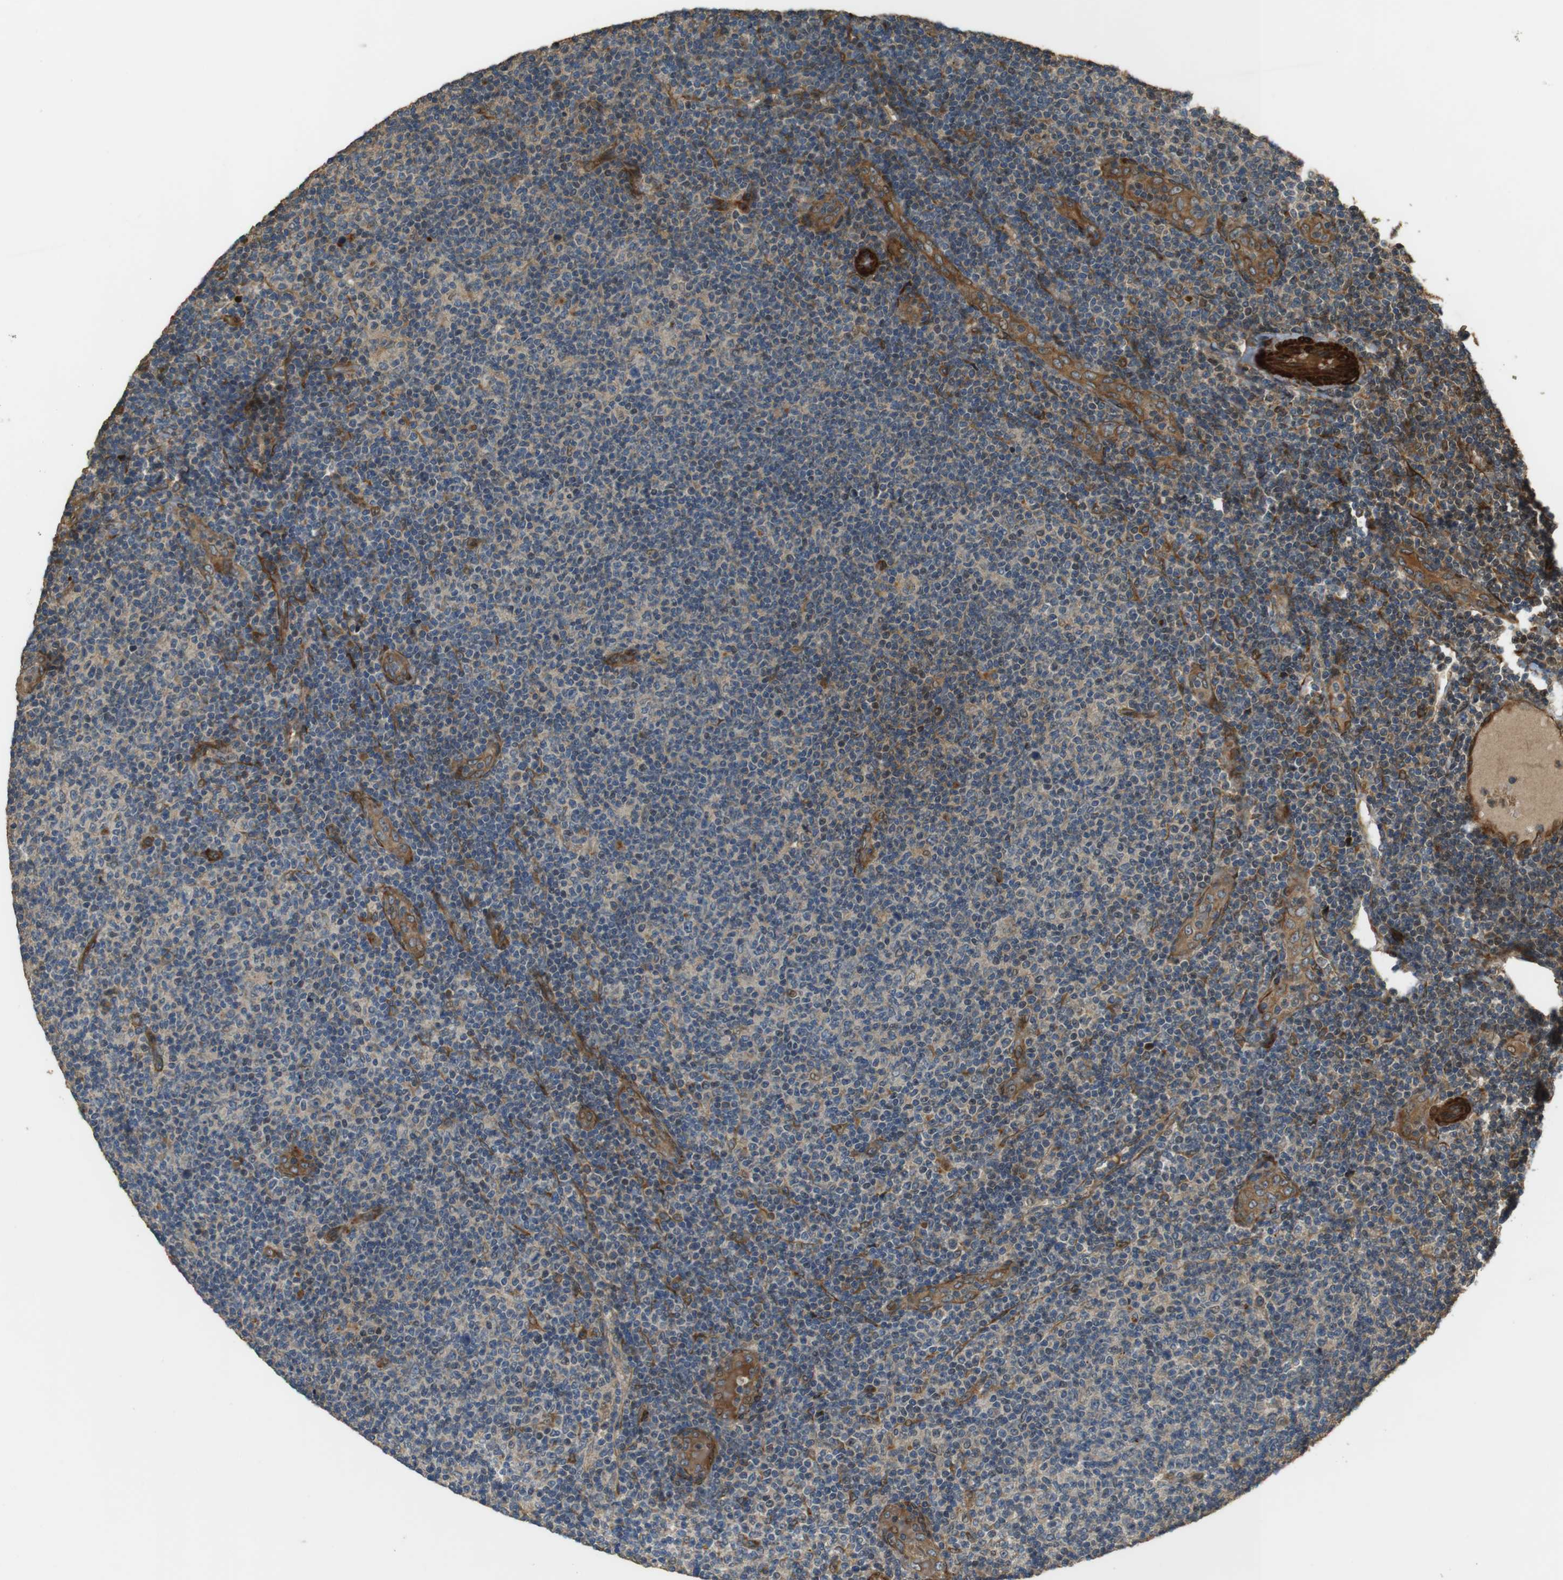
{"staining": {"intensity": "weak", "quantity": "<25%", "location": "cytoplasmic/membranous"}, "tissue": "lymphoma", "cell_type": "Tumor cells", "image_type": "cancer", "snomed": [{"axis": "morphology", "description": "Malignant lymphoma, non-Hodgkin's type, Low grade"}, {"axis": "topography", "description": "Lymph node"}], "caption": "Immunohistochemistry of lymphoma displays no staining in tumor cells.", "gene": "MSRB3", "patient": {"sex": "male", "age": 83}}